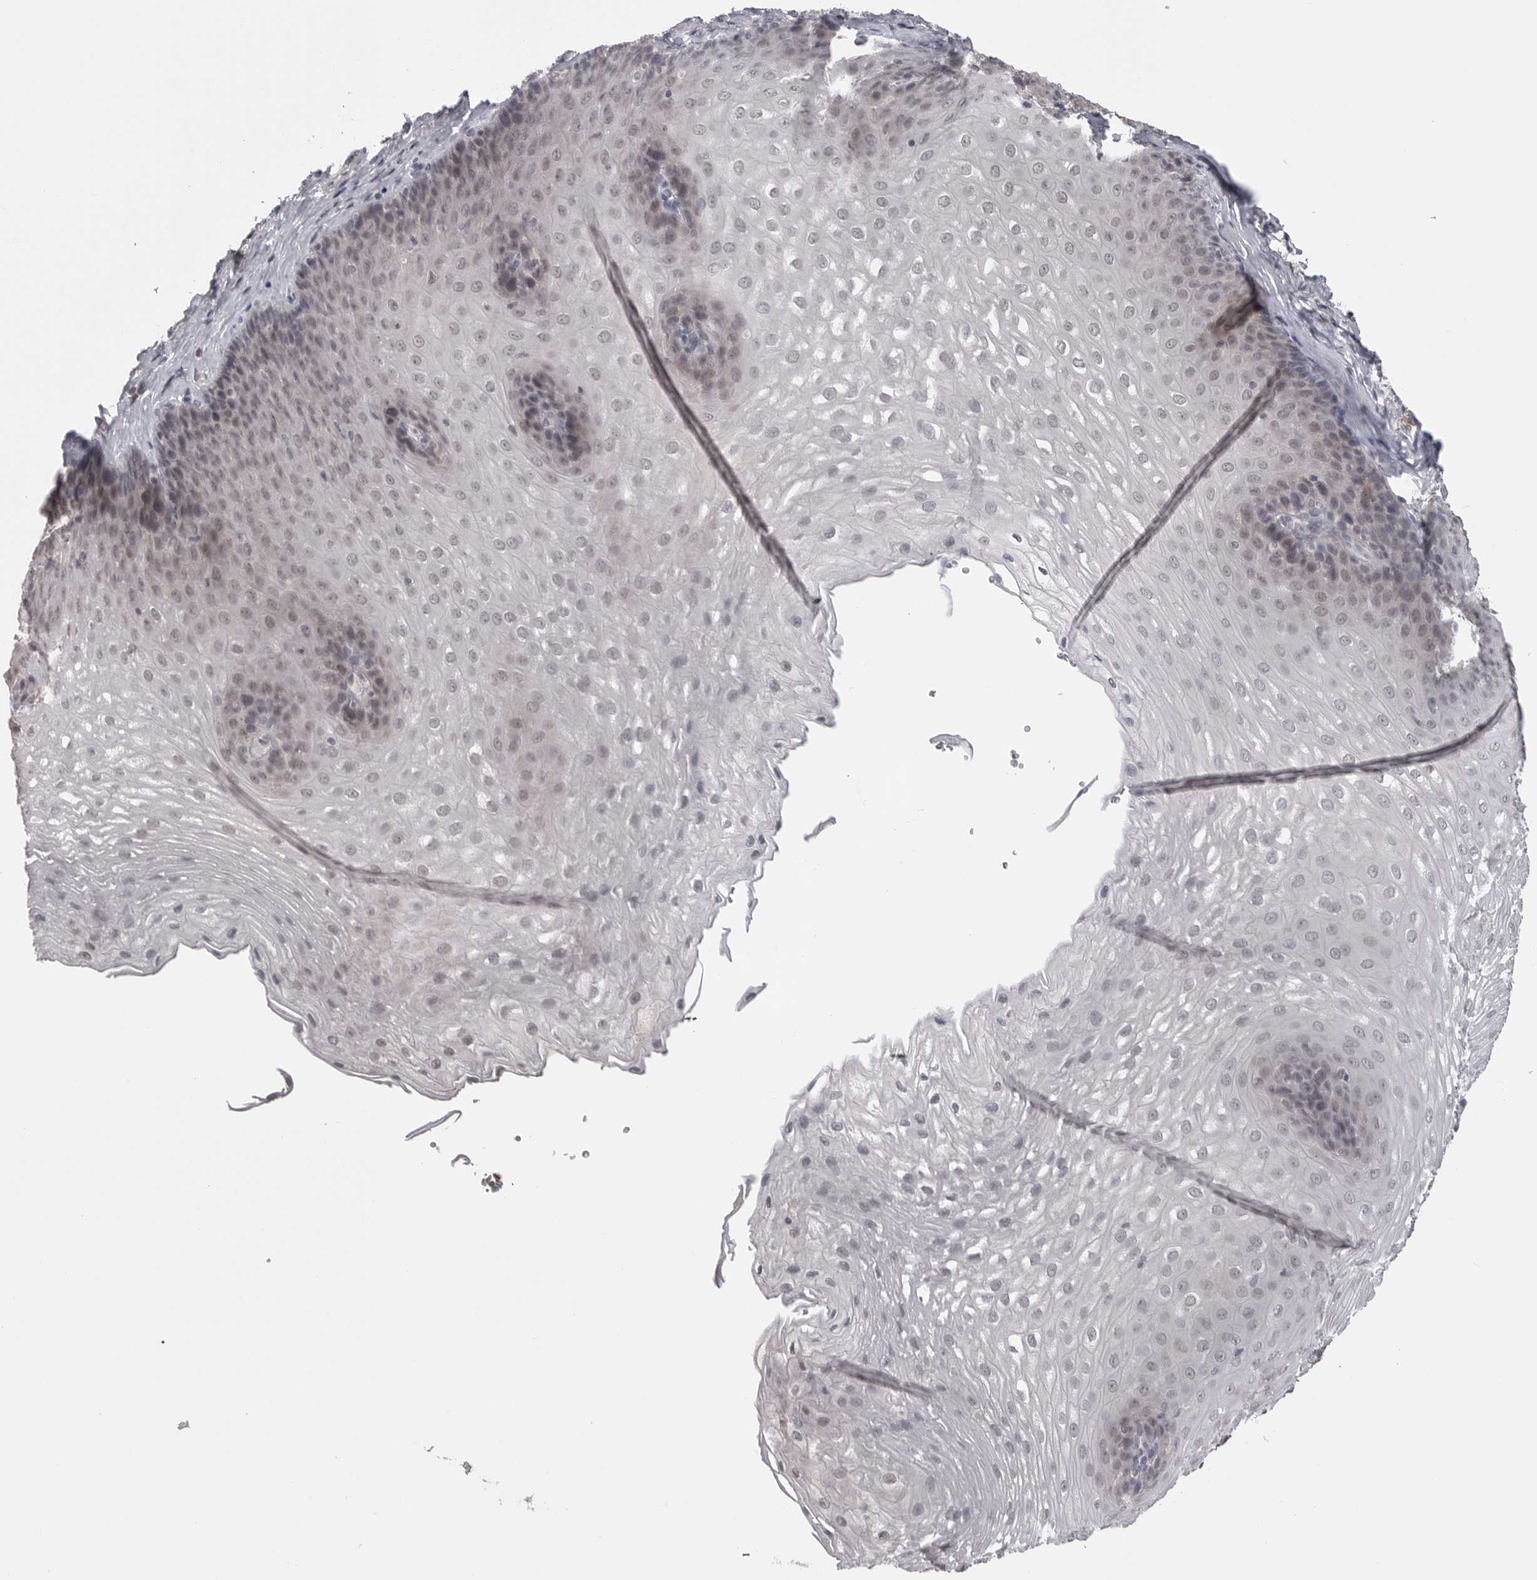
{"staining": {"intensity": "weak", "quantity": "25%-75%", "location": "nuclear"}, "tissue": "esophagus", "cell_type": "Squamous epithelial cells", "image_type": "normal", "snomed": [{"axis": "morphology", "description": "Normal tissue, NOS"}, {"axis": "topography", "description": "Esophagus"}], "caption": "Protein staining of benign esophagus exhibits weak nuclear expression in about 25%-75% of squamous epithelial cells. Nuclei are stained in blue.", "gene": "DLG2", "patient": {"sex": "female", "age": 66}}